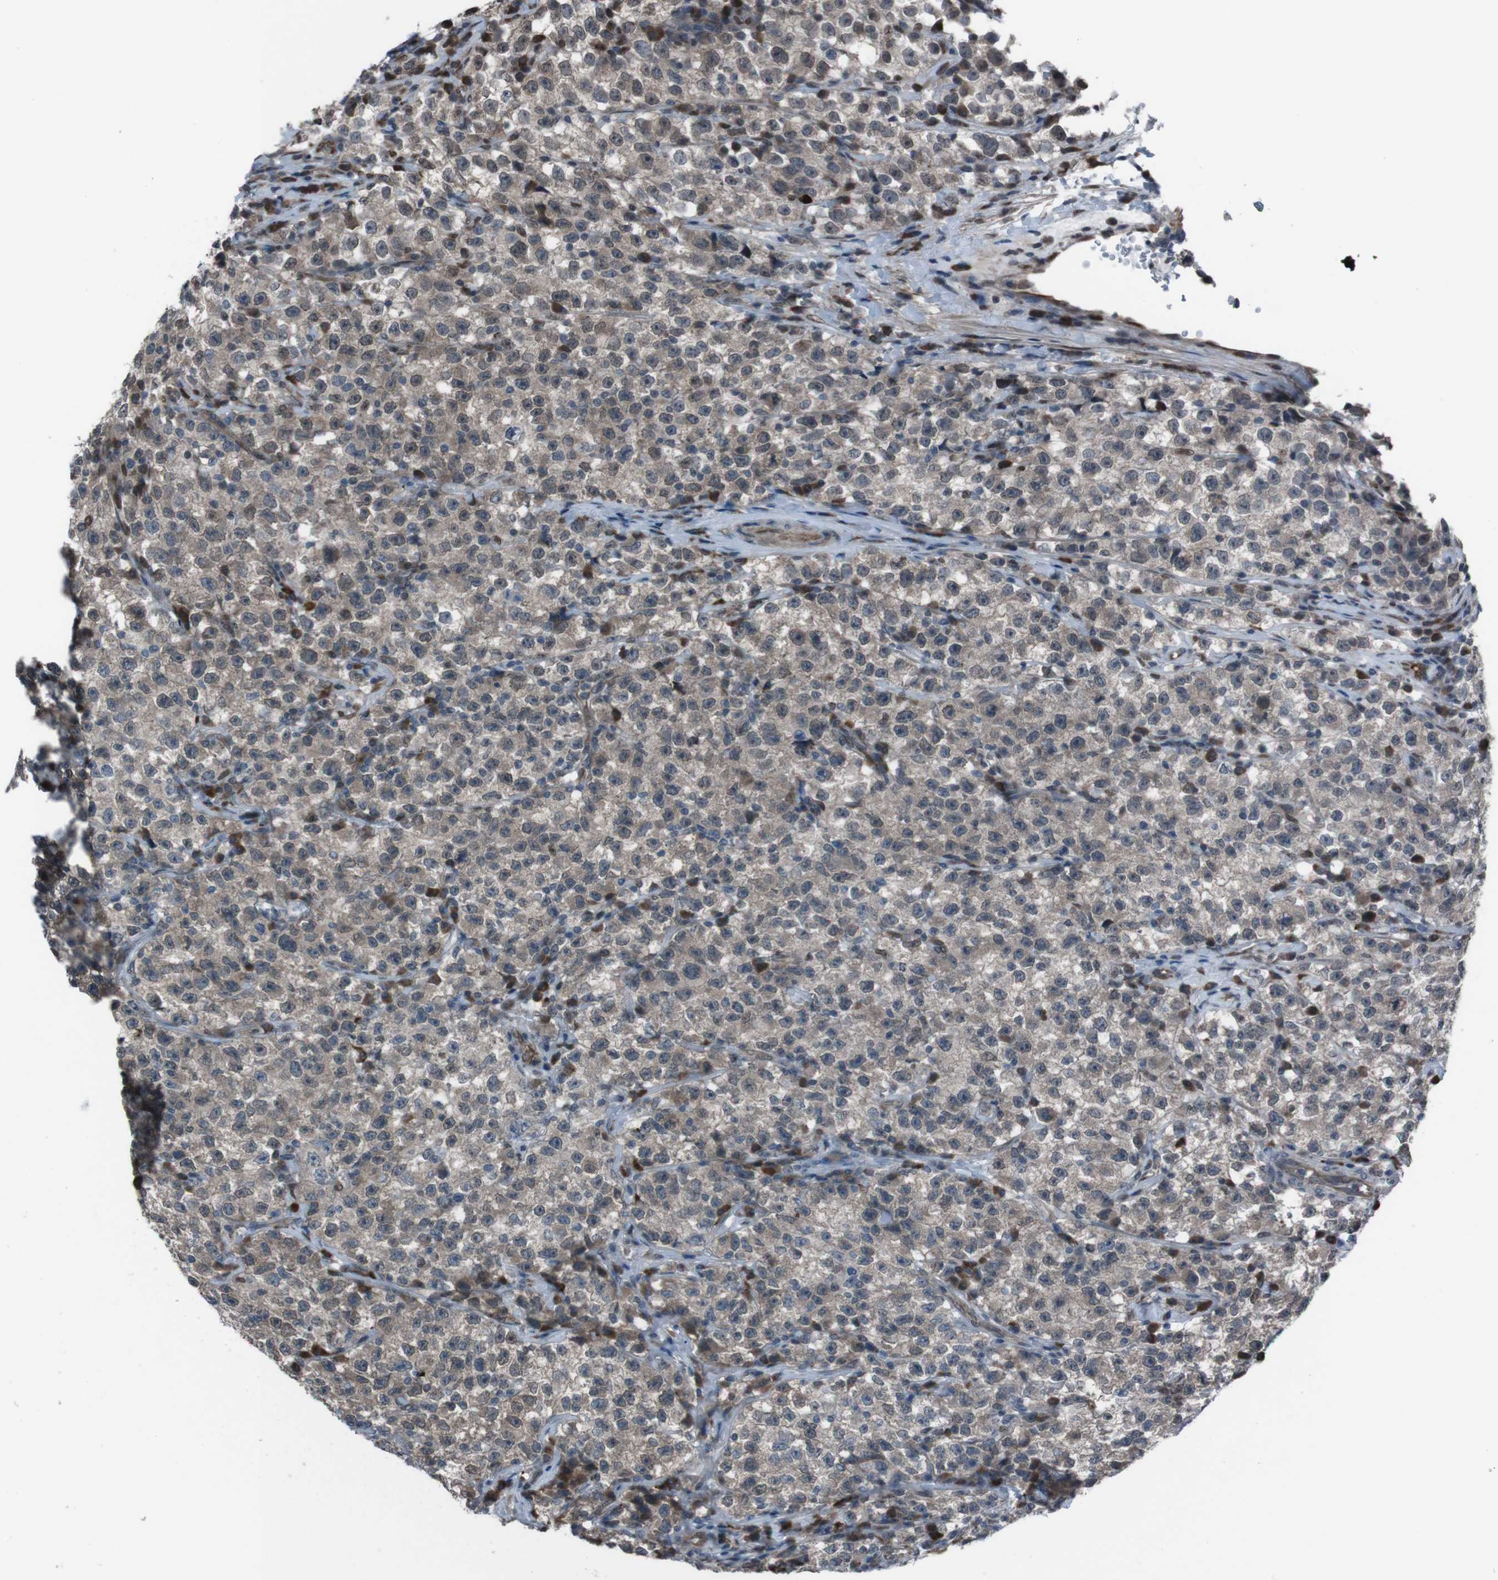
{"staining": {"intensity": "weak", "quantity": ">75%", "location": "cytoplasmic/membranous"}, "tissue": "testis cancer", "cell_type": "Tumor cells", "image_type": "cancer", "snomed": [{"axis": "morphology", "description": "Seminoma, NOS"}, {"axis": "topography", "description": "Testis"}], "caption": "Immunohistochemistry (IHC) of human seminoma (testis) shows low levels of weak cytoplasmic/membranous staining in about >75% of tumor cells. Using DAB (brown) and hematoxylin (blue) stains, captured at high magnification using brightfield microscopy.", "gene": "SS18L1", "patient": {"sex": "male", "age": 22}}